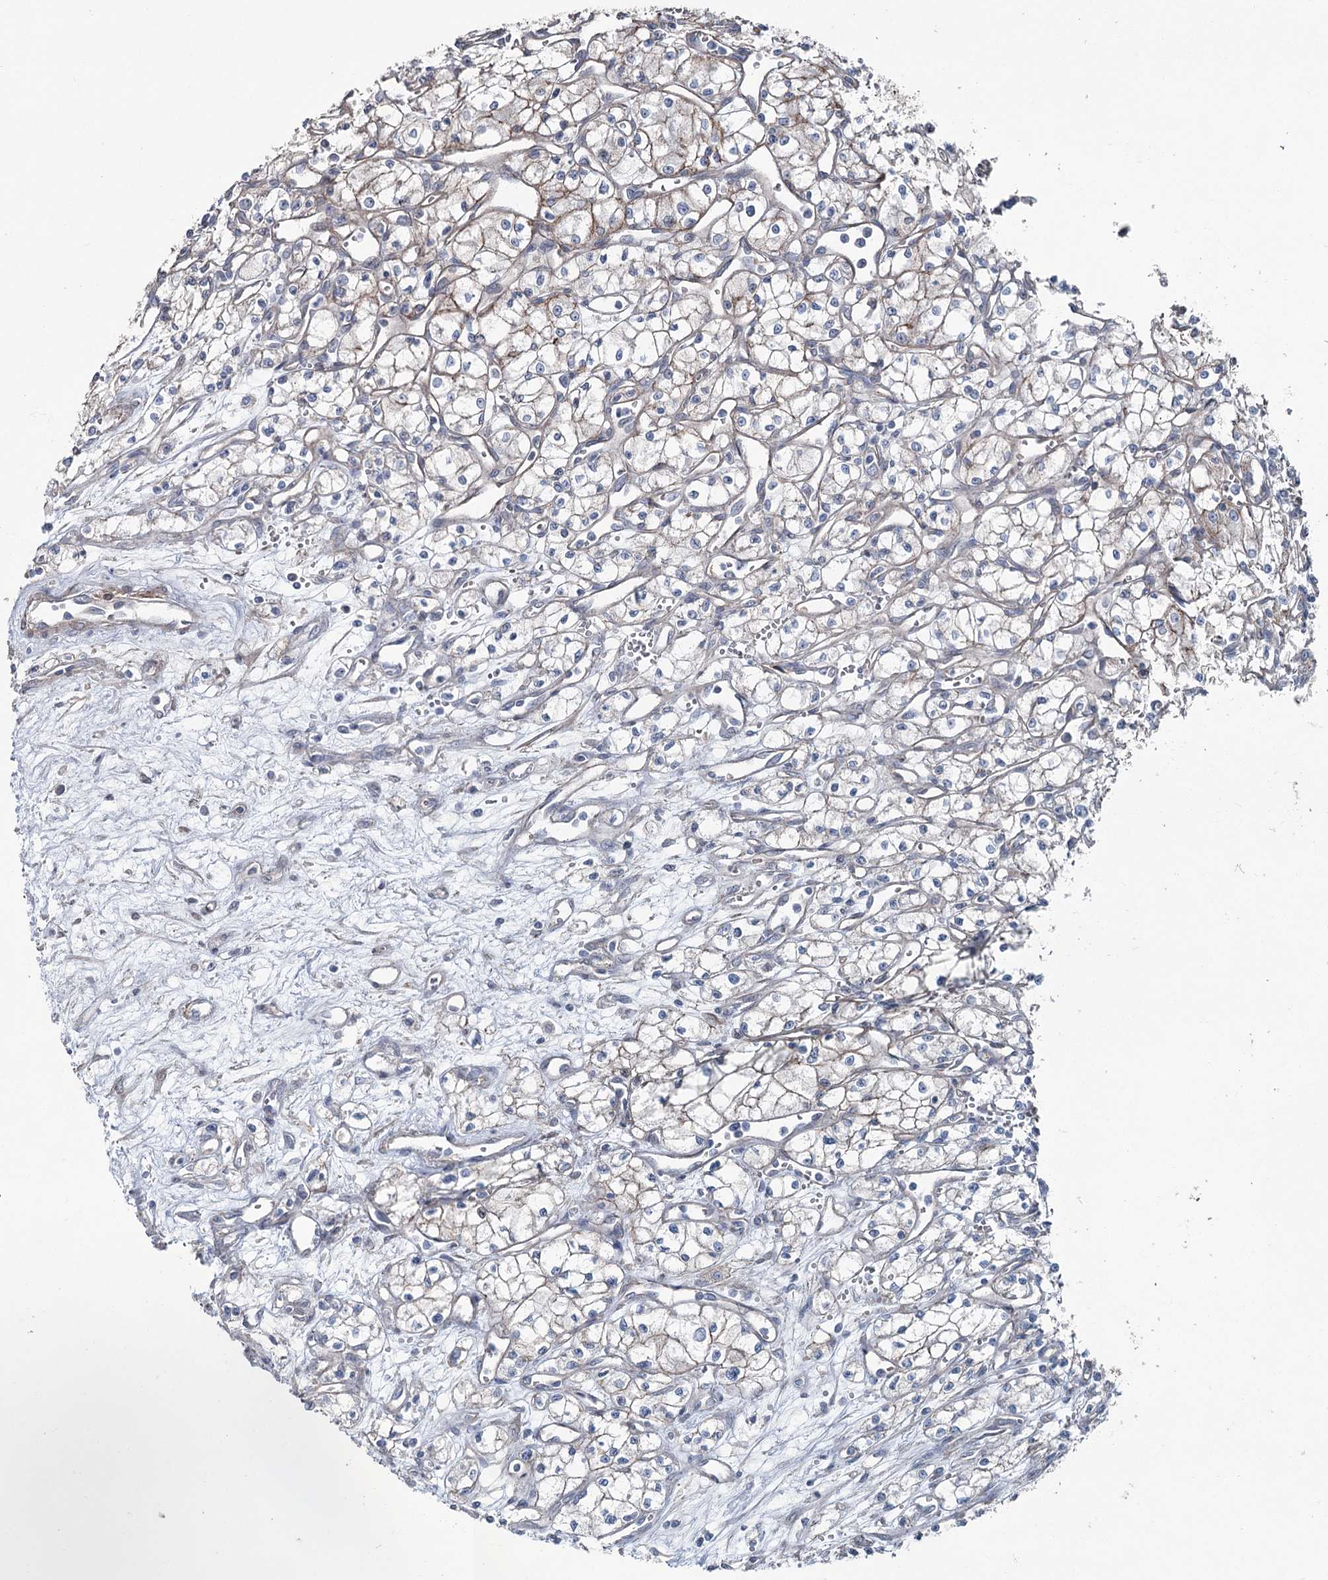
{"staining": {"intensity": "moderate", "quantity": "25%-75%", "location": "cytoplasmic/membranous"}, "tissue": "renal cancer", "cell_type": "Tumor cells", "image_type": "cancer", "snomed": [{"axis": "morphology", "description": "Adenocarcinoma, NOS"}, {"axis": "topography", "description": "Kidney"}], "caption": "Renal cancer tissue demonstrates moderate cytoplasmic/membranous positivity in approximately 25%-75% of tumor cells, visualized by immunohistochemistry.", "gene": "FAM120B", "patient": {"sex": "male", "age": 59}}